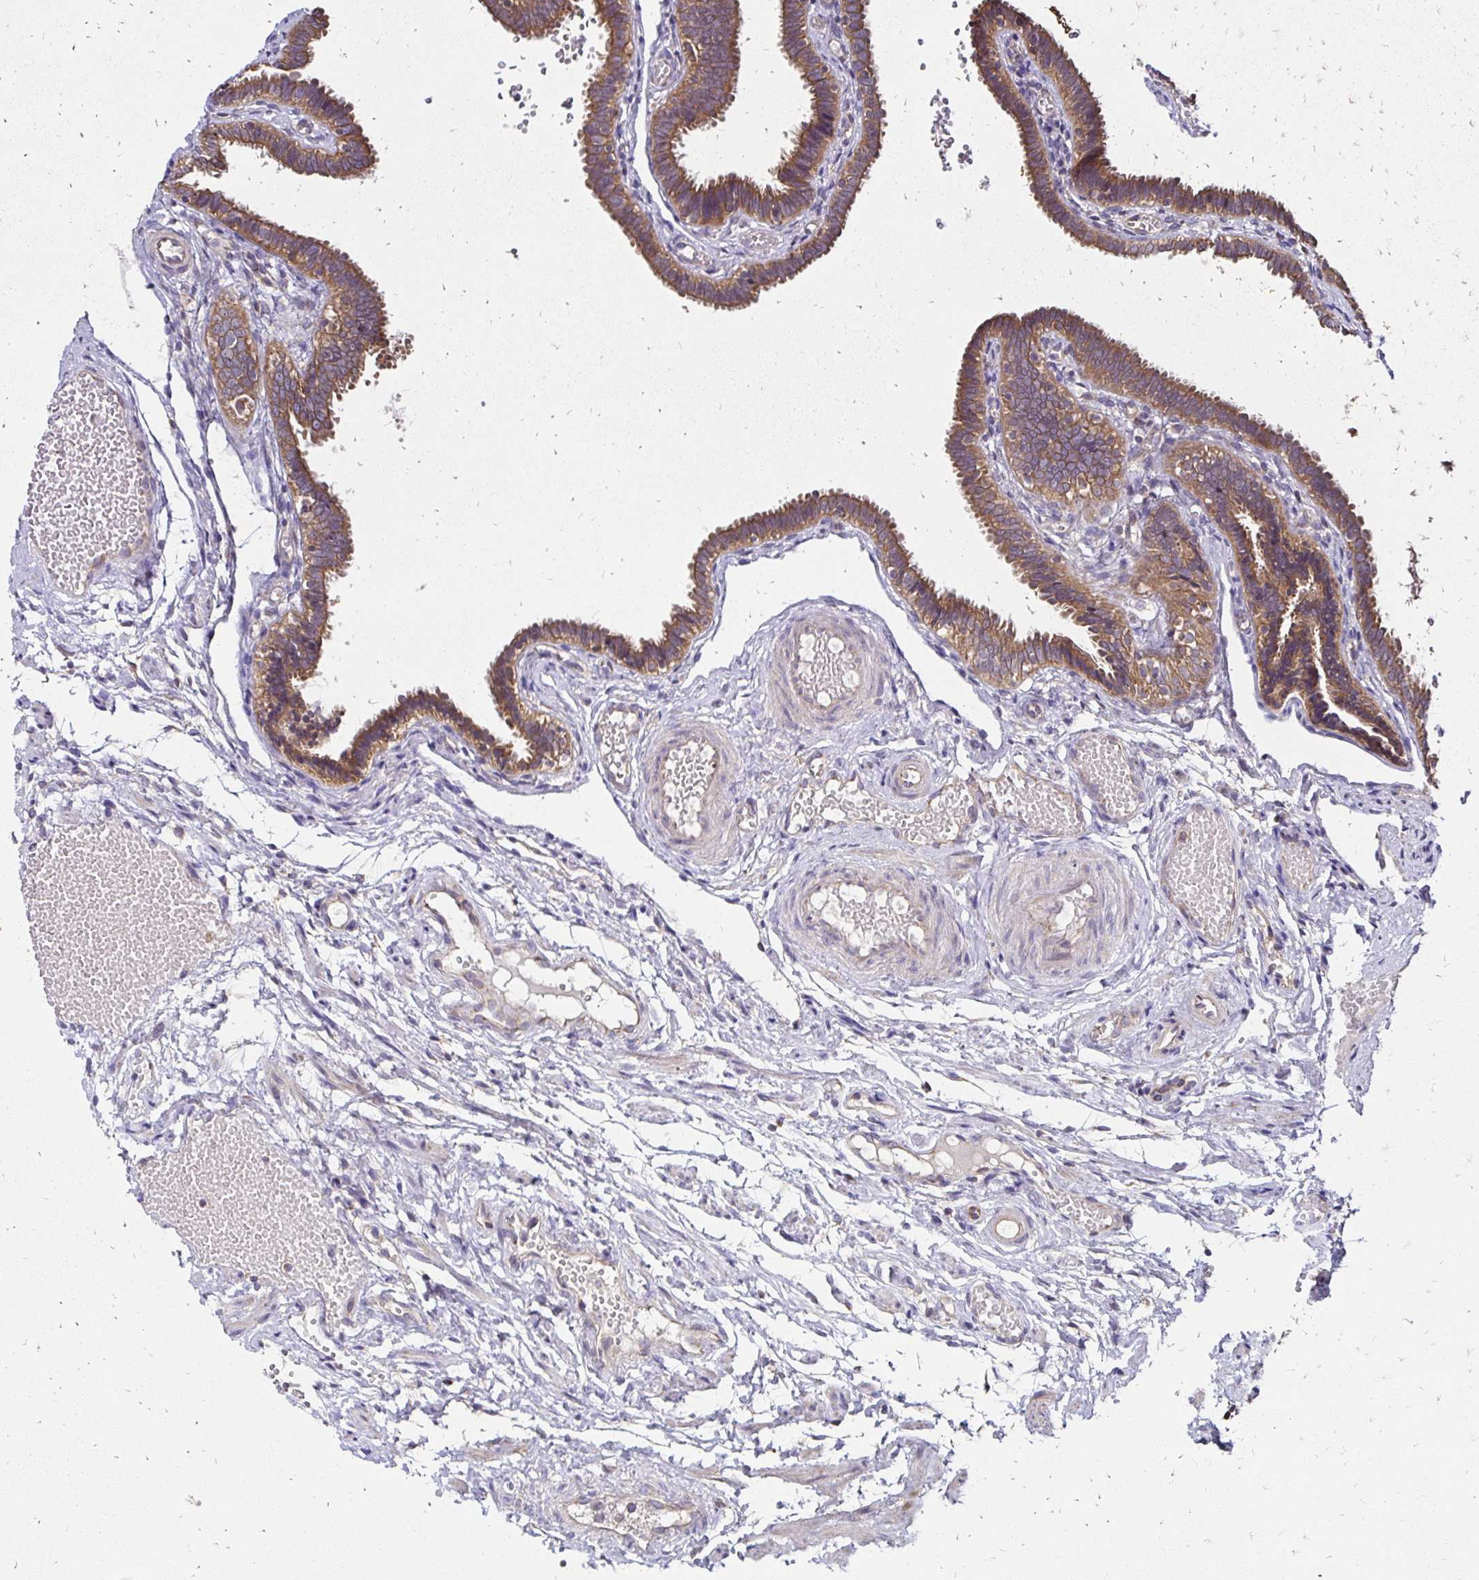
{"staining": {"intensity": "moderate", "quantity": ">75%", "location": "cytoplasmic/membranous"}, "tissue": "fallopian tube", "cell_type": "Glandular cells", "image_type": "normal", "snomed": [{"axis": "morphology", "description": "Normal tissue, NOS"}, {"axis": "topography", "description": "Fallopian tube"}], "caption": "This is a photomicrograph of immunohistochemistry (IHC) staining of unremarkable fallopian tube, which shows moderate positivity in the cytoplasmic/membranous of glandular cells.", "gene": "ZW10", "patient": {"sex": "female", "age": 37}}